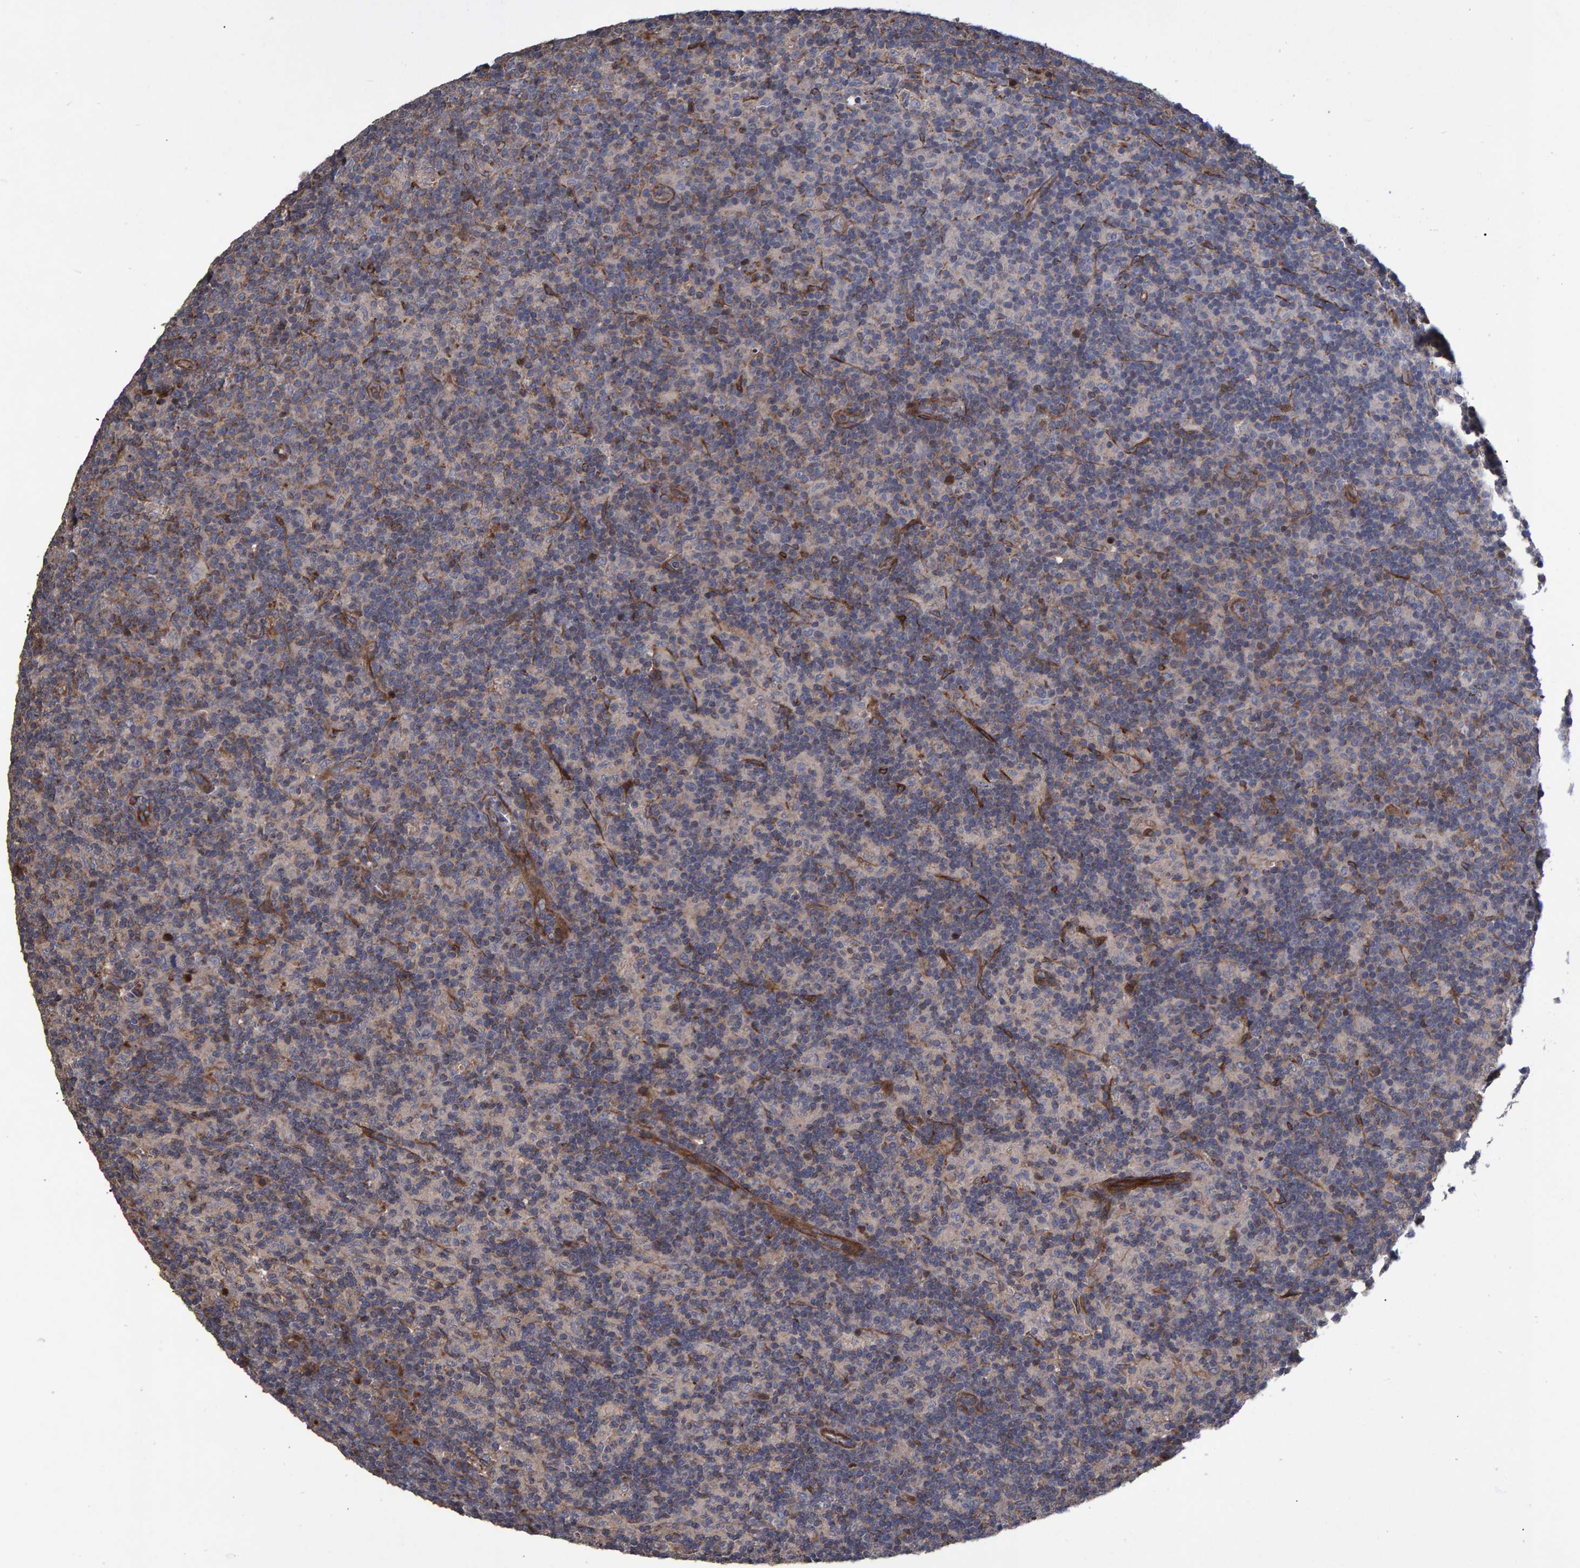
{"staining": {"intensity": "negative", "quantity": "none", "location": "none"}, "tissue": "lymph node", "cell_type": "Germinal center cells", "image_type": "normal", "snomed": [{"axis": "morphology", "description": "Normal tissue, NOS"}, {"axis": "morphology", "description": "Inflammation, NOS"}, {"axis": "topography", "description": "Lymph node"}], "caption": "High power microscopy histopathology image of an immunohistochemistry photomicrograph of normal lymph node, revealing no significant expression in germinal center cells.", "gene": "SLIT2", "patient": {"sex": "male", "age": 55}}